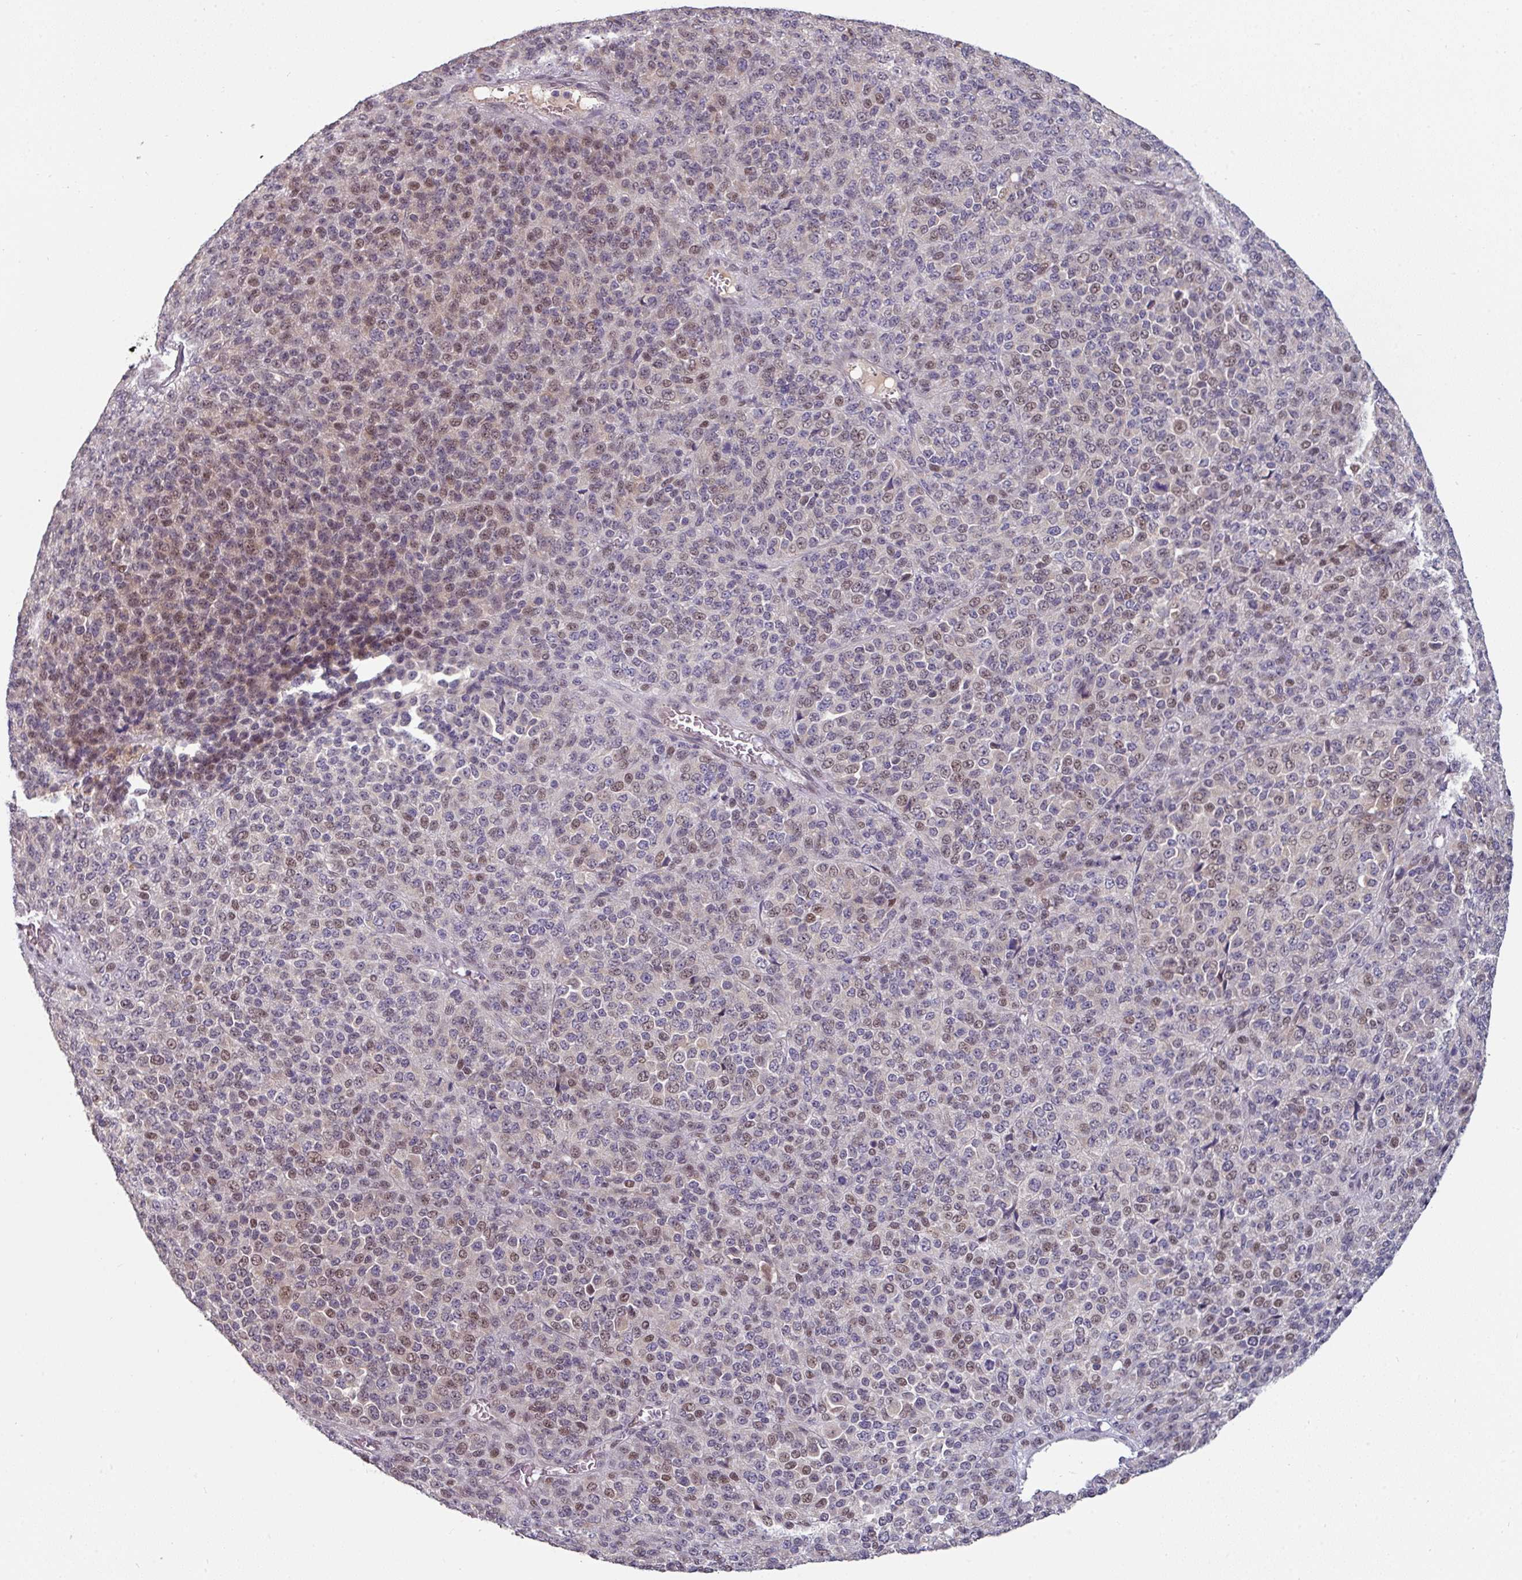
{"staining": {"intensity": "moderate", "quantity": "25%-75%", "location": "nuclear"}, "tissue": "melanoma", "cell_type": "Tumor cells", "image_type": "cancer", "snomed": [{"axis": "morphology", "description": "Malignant melanoma, Metastatic site"}, {"axis": "topography", "description": "Brain"}], "caption": "Protein staining of melanoma tissue displays moderate nuclear expression in about 25%-75% of tumor cells. The protein of interest is stained brown, and the nuclei are stained in blue (DAB IHC with brightfield microscopy, high magnification).", "gene": "SWSAP1", "patient": {"sex": "female", "age": 56}}